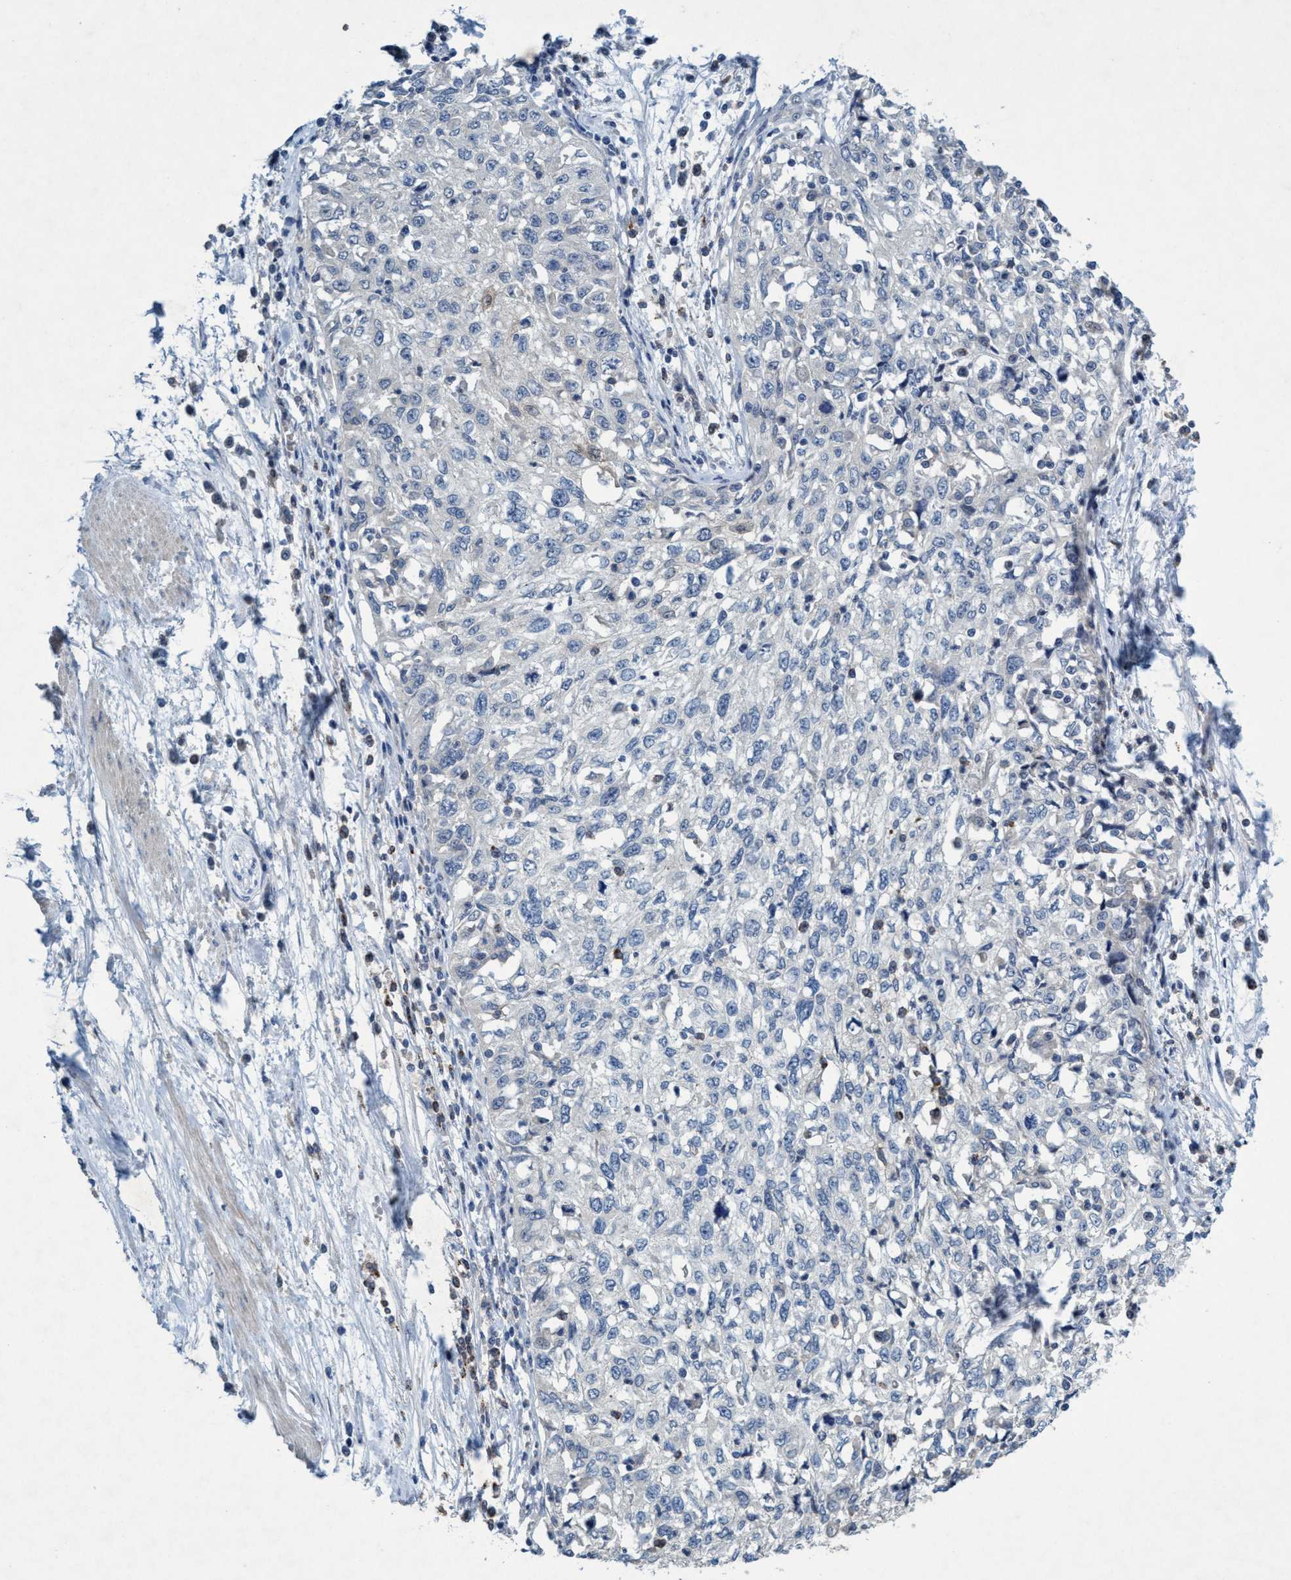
{"staining": {"intensity": "negative", "quantity": "none", "location": "none"}, "tissue": "cervical cancer", "cell_type": "Tumor cells", "image_type": "cancer", "snomed": [{"axis": "morphology", "description": "Squamous cell carcinoma, NOS"}, {"axis": "topography", "description": "Cervix"}], "caption": "Histopathology image shows no protein staining in tumor cells of cervical cancer tissue.", "gene": "RNF208", "patient": {"sex": "female", "age": 57}}